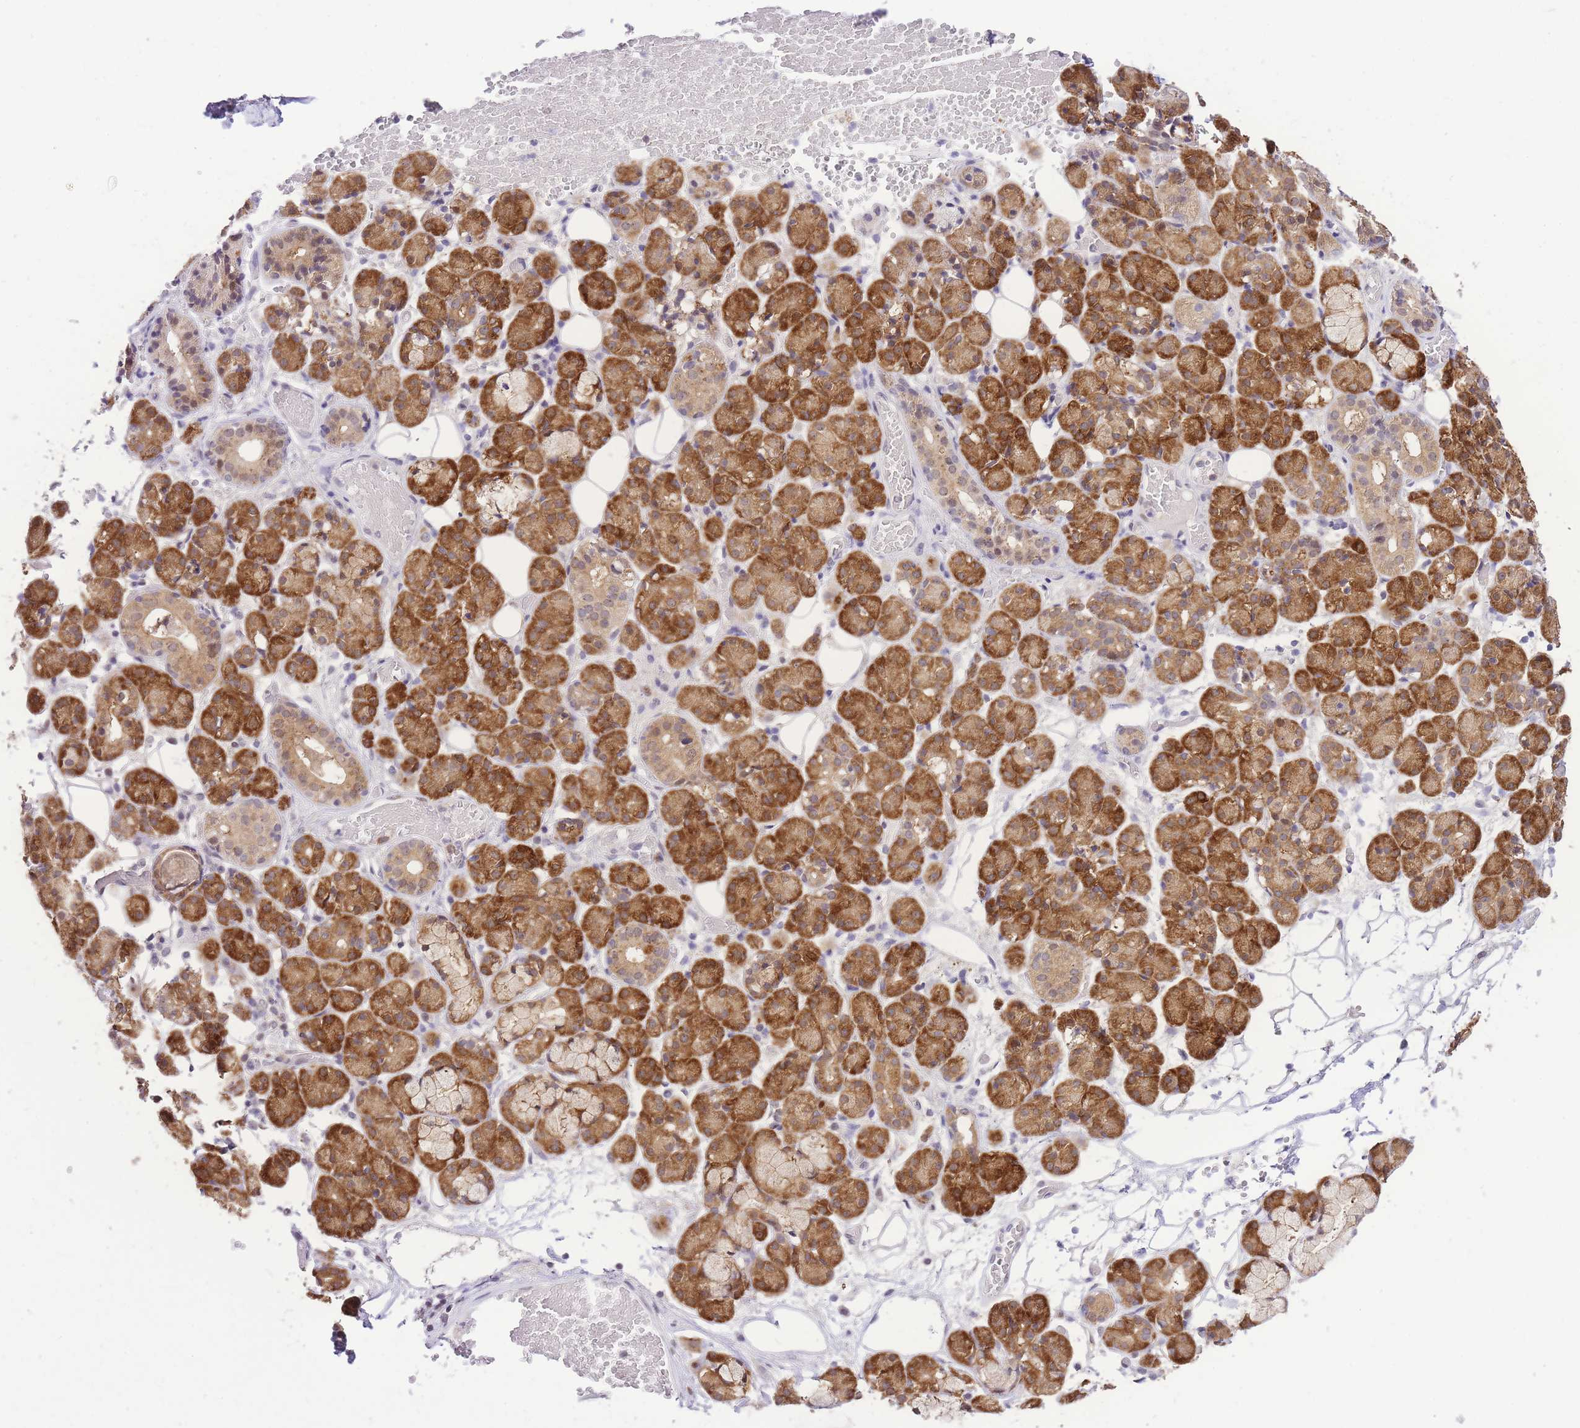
{"staining": {"intensity": "moderate", "quantity": "25%-75%", "location": "cytoplasmic/membranous"}, "tissue": "salivary gland", "cell_type": "Glandular cells", "image_type": "normal", "snomed": [{"axis": "morphology", "description": "Normal tissue, NOS"}, {"axis": "topography", "description": "Salivary gland"}], "caption": "An IHC histopathology image of unremarkable tissue is shown. Protein staining in brown labels moderate cytoplasmic/membranous positivity in salivary gland within glandular cells.", "gene": "STK39", "patient": {"sex": "male", "age": 63}}